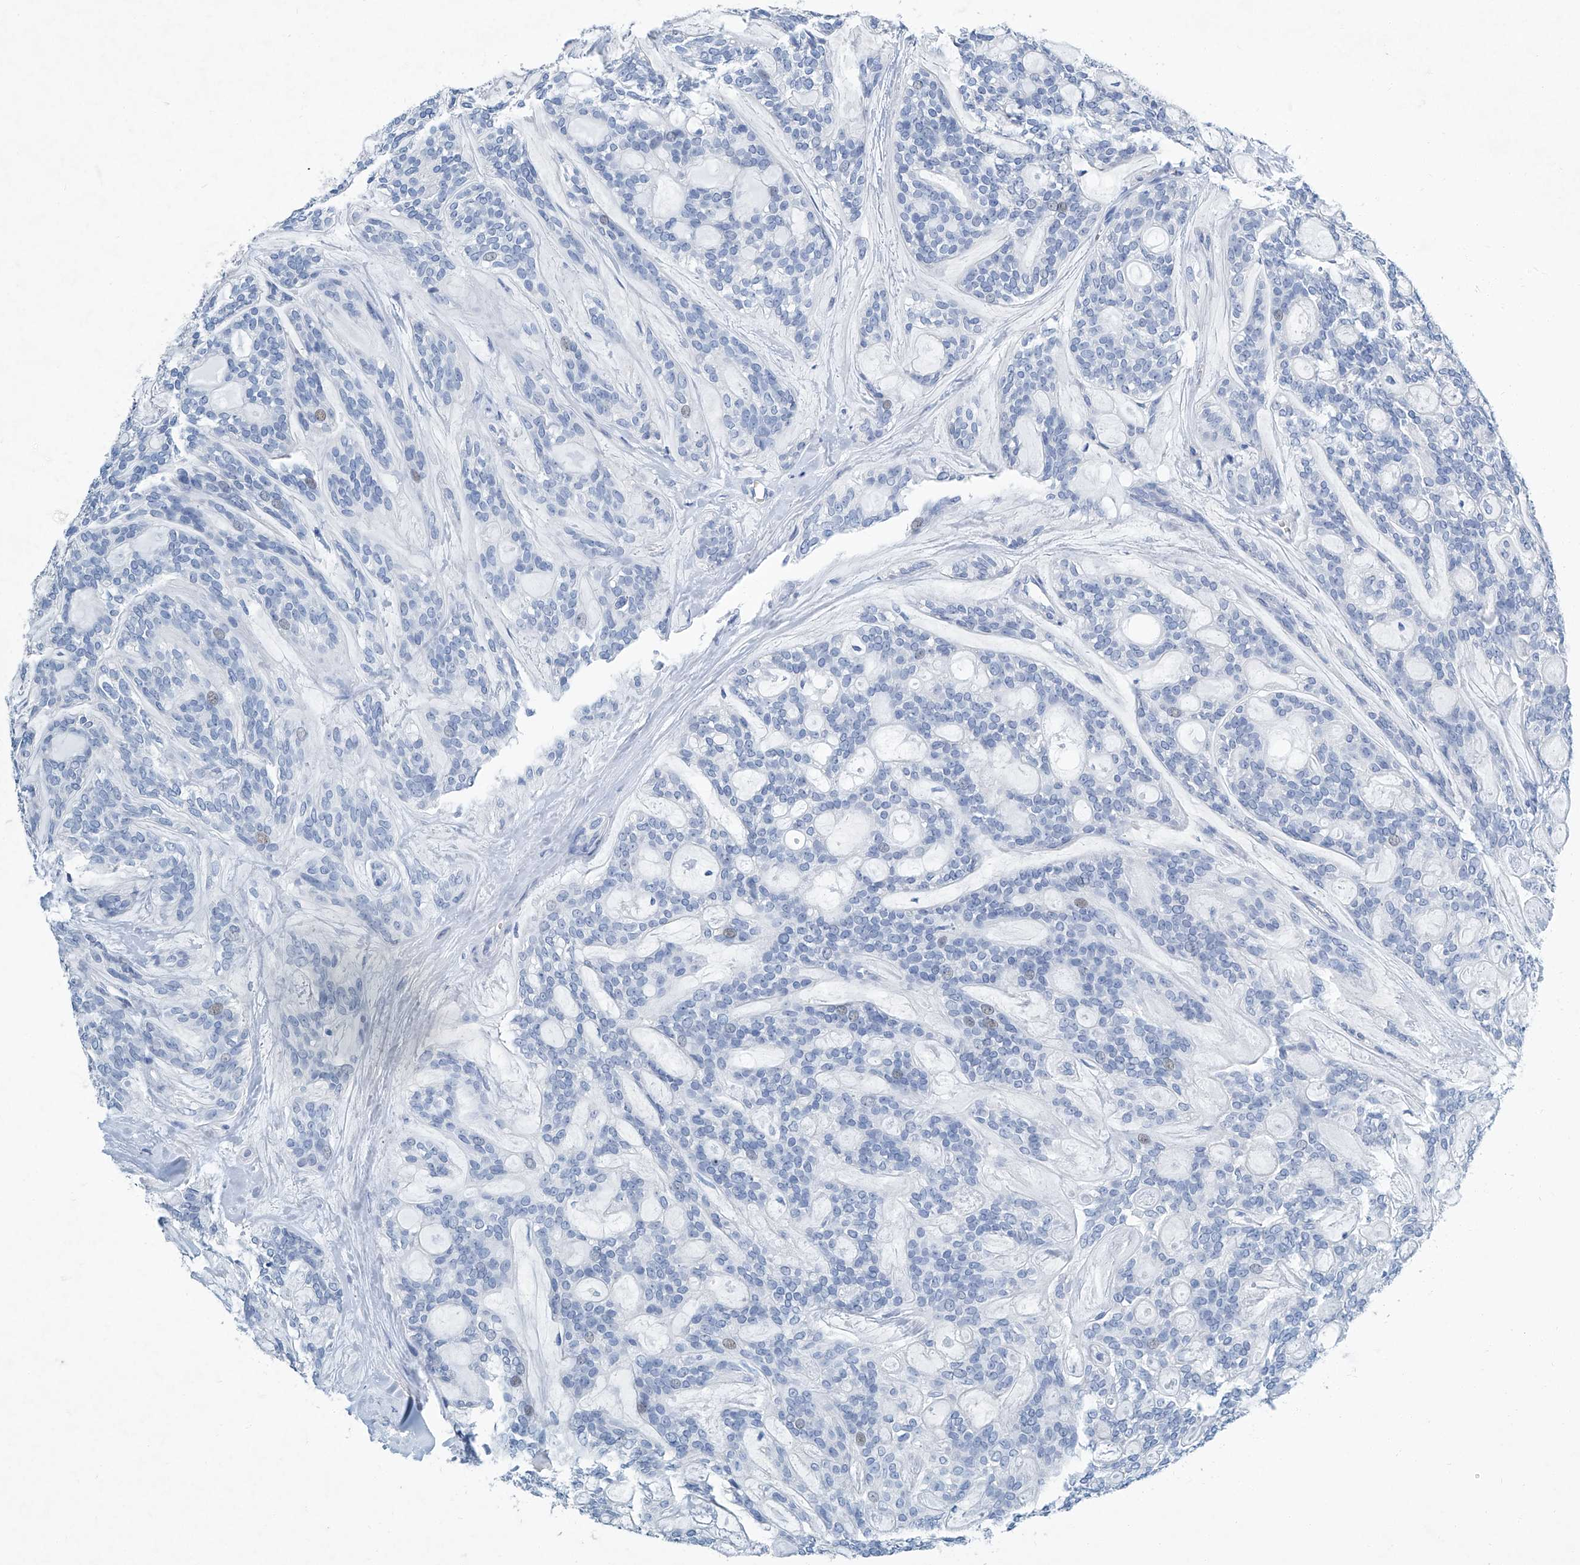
{"staining": {"intensity": "negative", "quantity": "none", "location": "none"}, "tissue": "head and neck cancer", "cell_type": "Tumor cells", "image_type": "cancer", "snomed": [{"axis": "morphology", "description": "Adenocarcinoma, NOS"}, {"axis": "topography", "description": "Head-Neck"}], "caption": "Tumor cells show no significant positivity in head and neck cancer (adenocarcinoma).", "gene": "CYP2A7", "patient": {"sex": "male", "age": 66}}